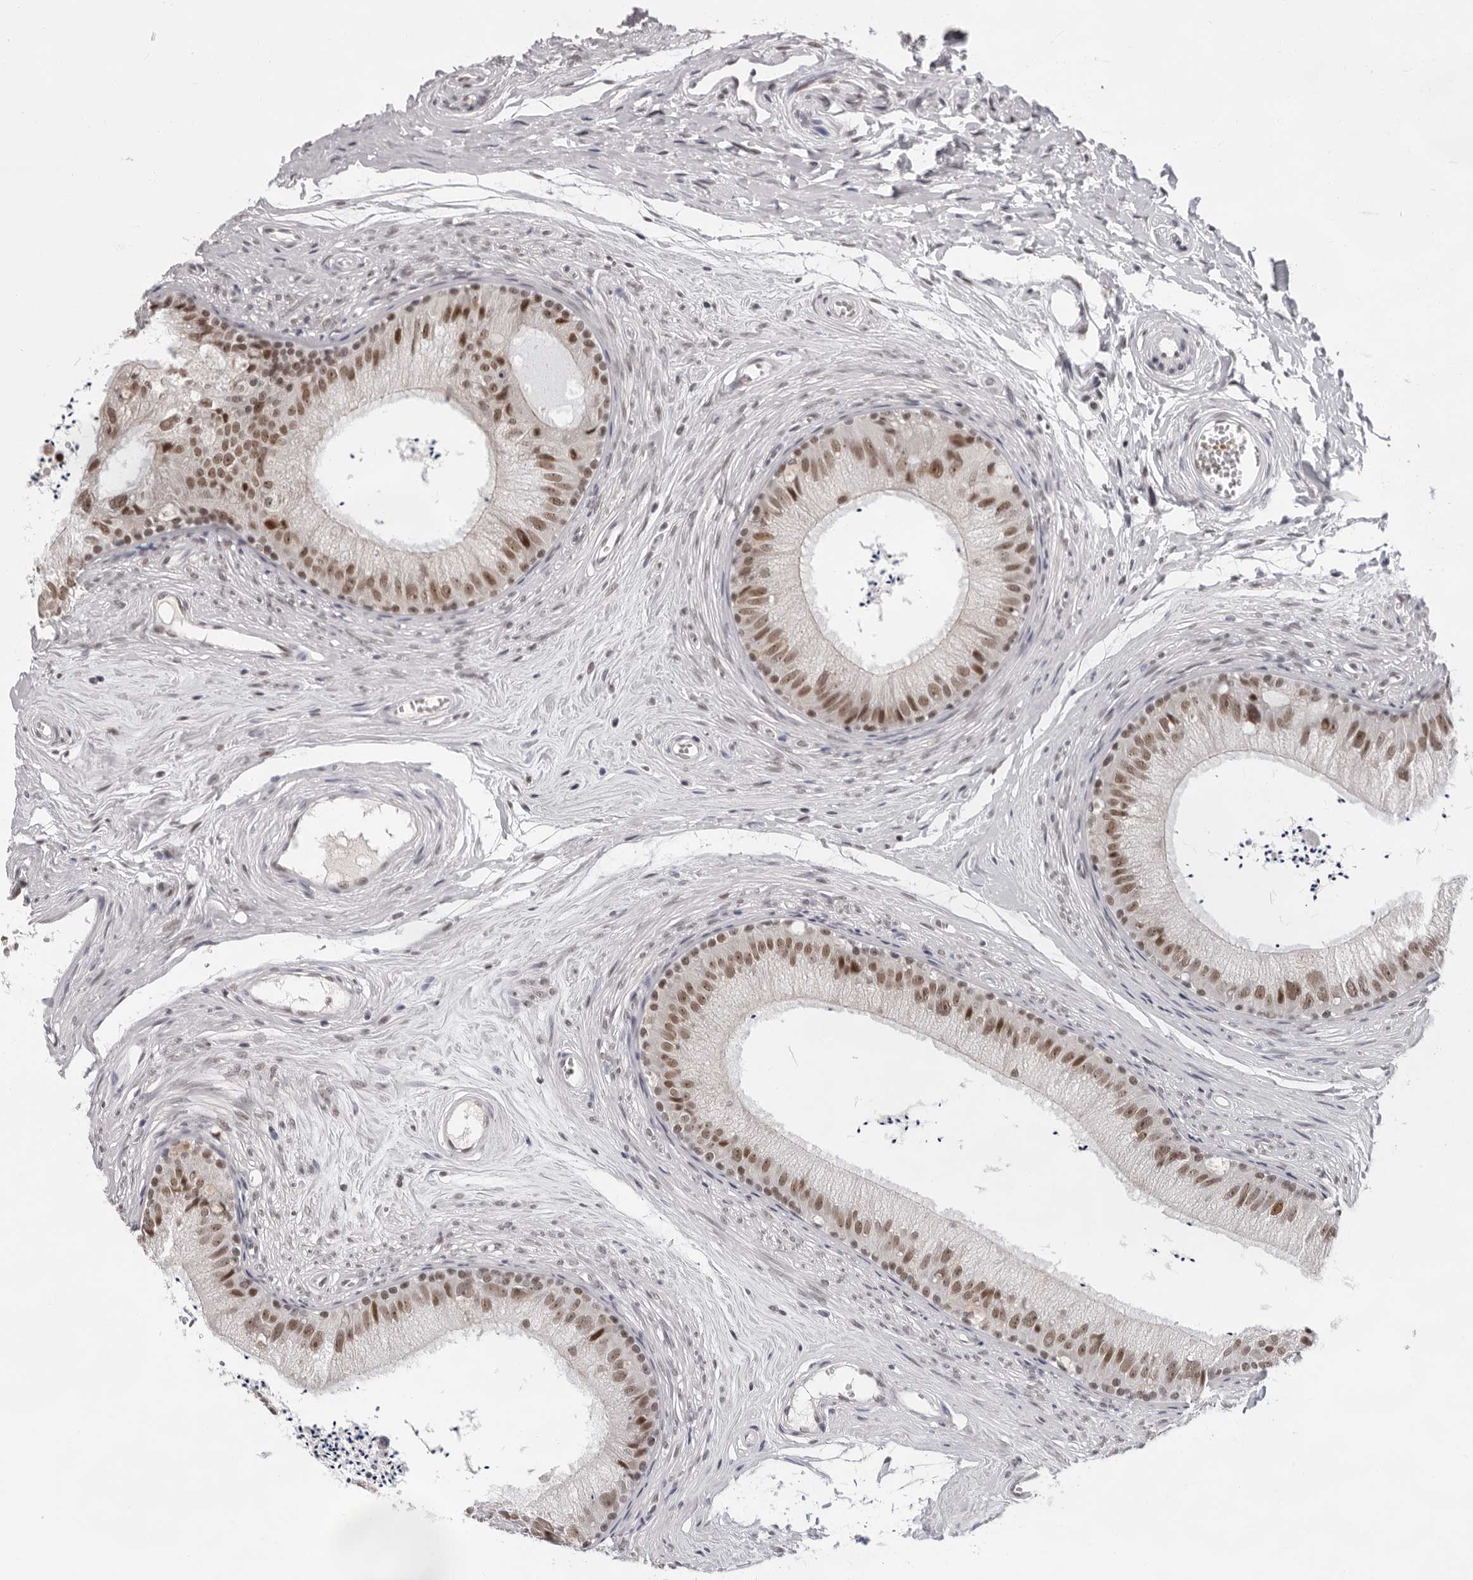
{"staining": {"intensity": "moderate", "quantity": ">75%", "location": "nuclear"}, "tissue": "epididymis", "cell_type": "Glandular cells", "image_type": "normal", "snomed": [{"axis": "morphology", "description": "Normal tissue, NOS"}, {"axis": "topography", "description": "Epididymis"}], "caption": "Protein staining exhibits moderate nuclear positivity in approximately >75% of glandular cells in unremarkable epididymis. (IHC, brightfield microscopy, high magnification).", "gene": "USP1", "patient": {"sex": "male", "age": 56}}